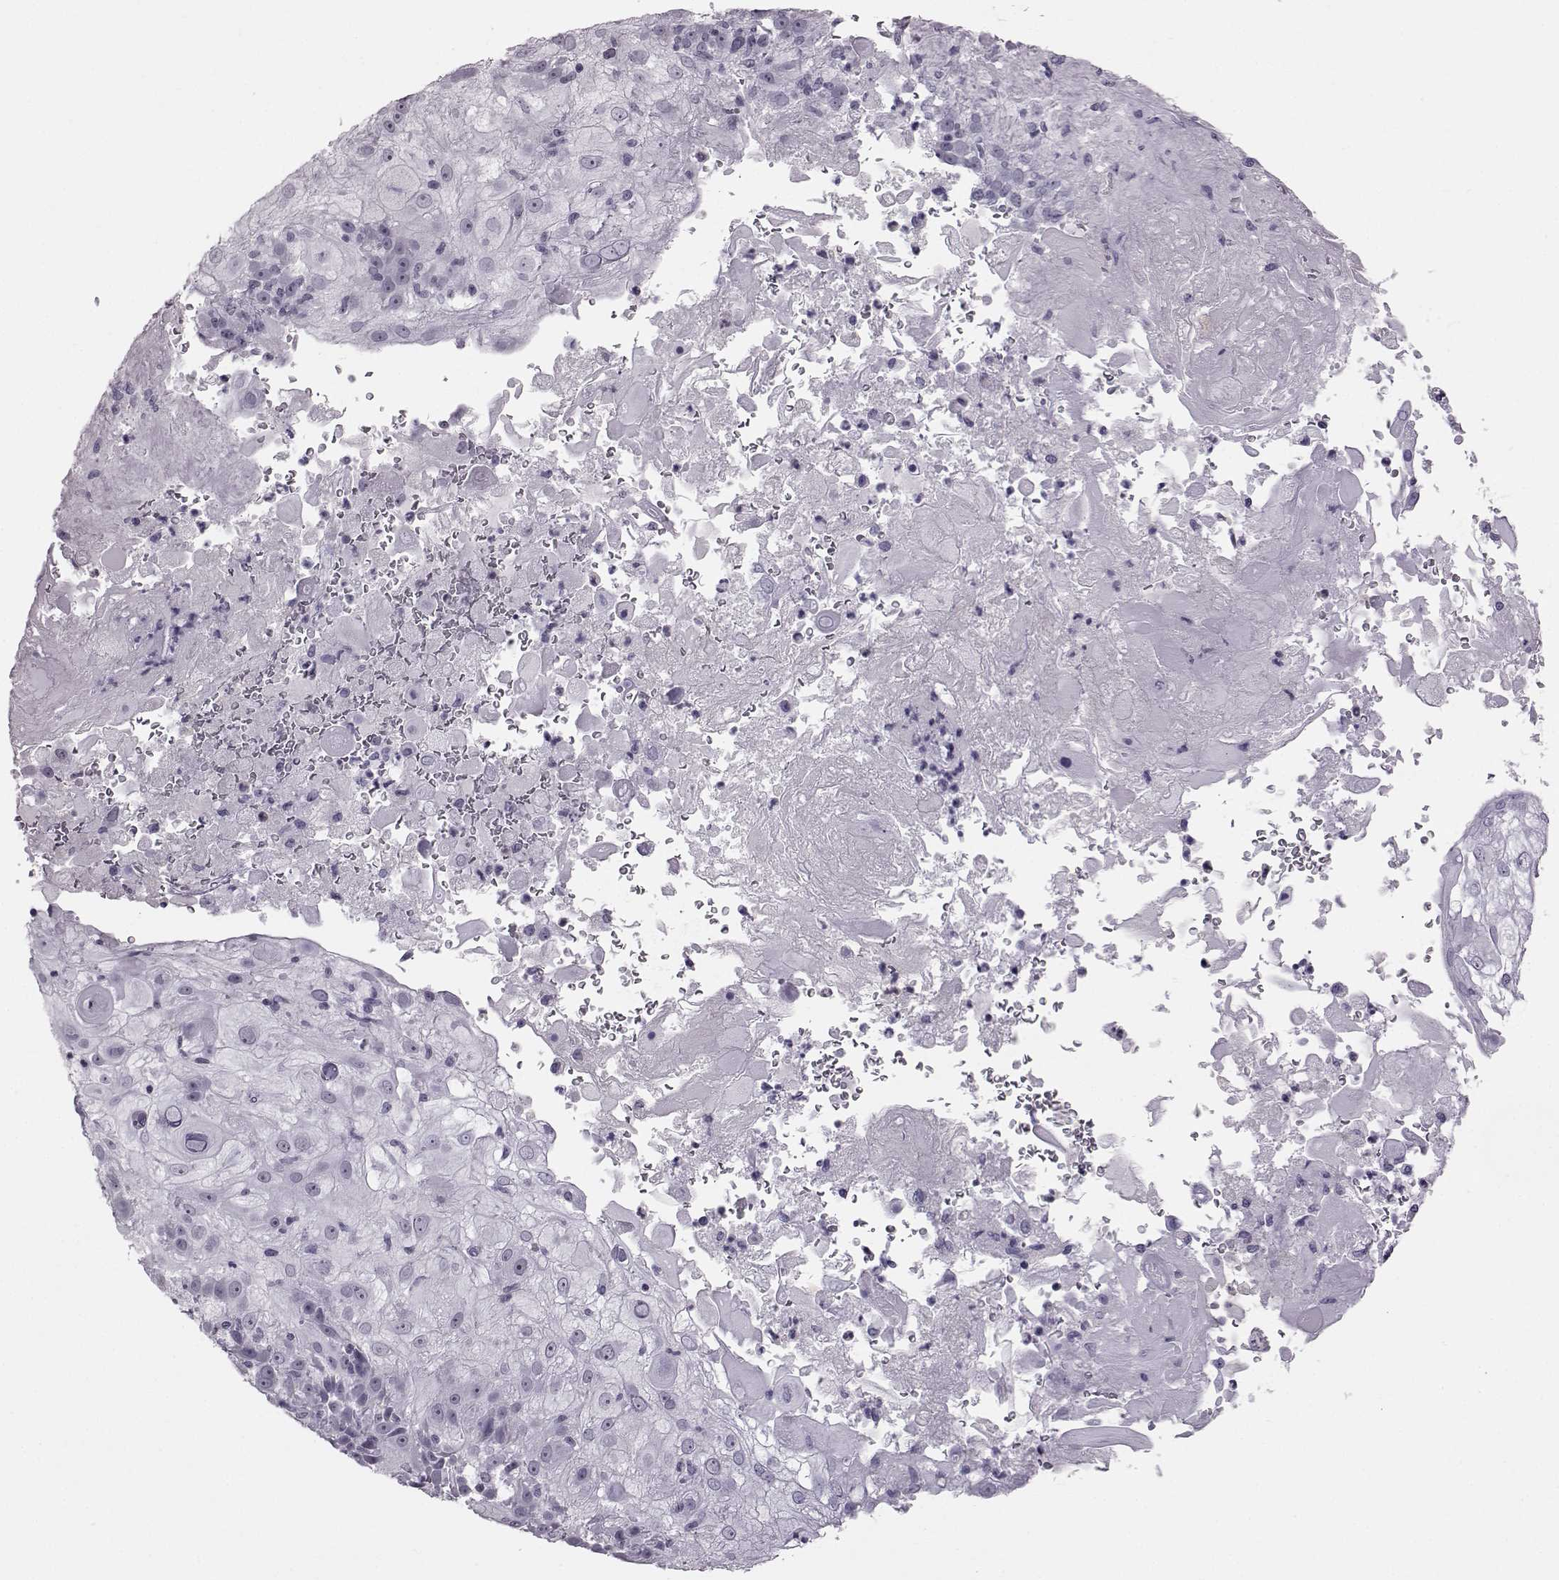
{"staining": {"intensity": "weak", "quantity": "<25%", "location": "nuclear"}, "tissue": "skin cancer", "cell_type": "Tumor cells", "image_type": "cancer", "snomed": [{"axis": "morphology", "description": "Normal tissue, NOS"}, {"axis": "morphology", "description": "Squamous cell carcinoma, NOS"}, {"axis": "topography", "description": "Skin"}], "caption": "Tumor cells show no significant expression in skin squamous cell carcinoma.", "gene": "ADGRG2", "patient": {"sex": "female", "age": 83}}